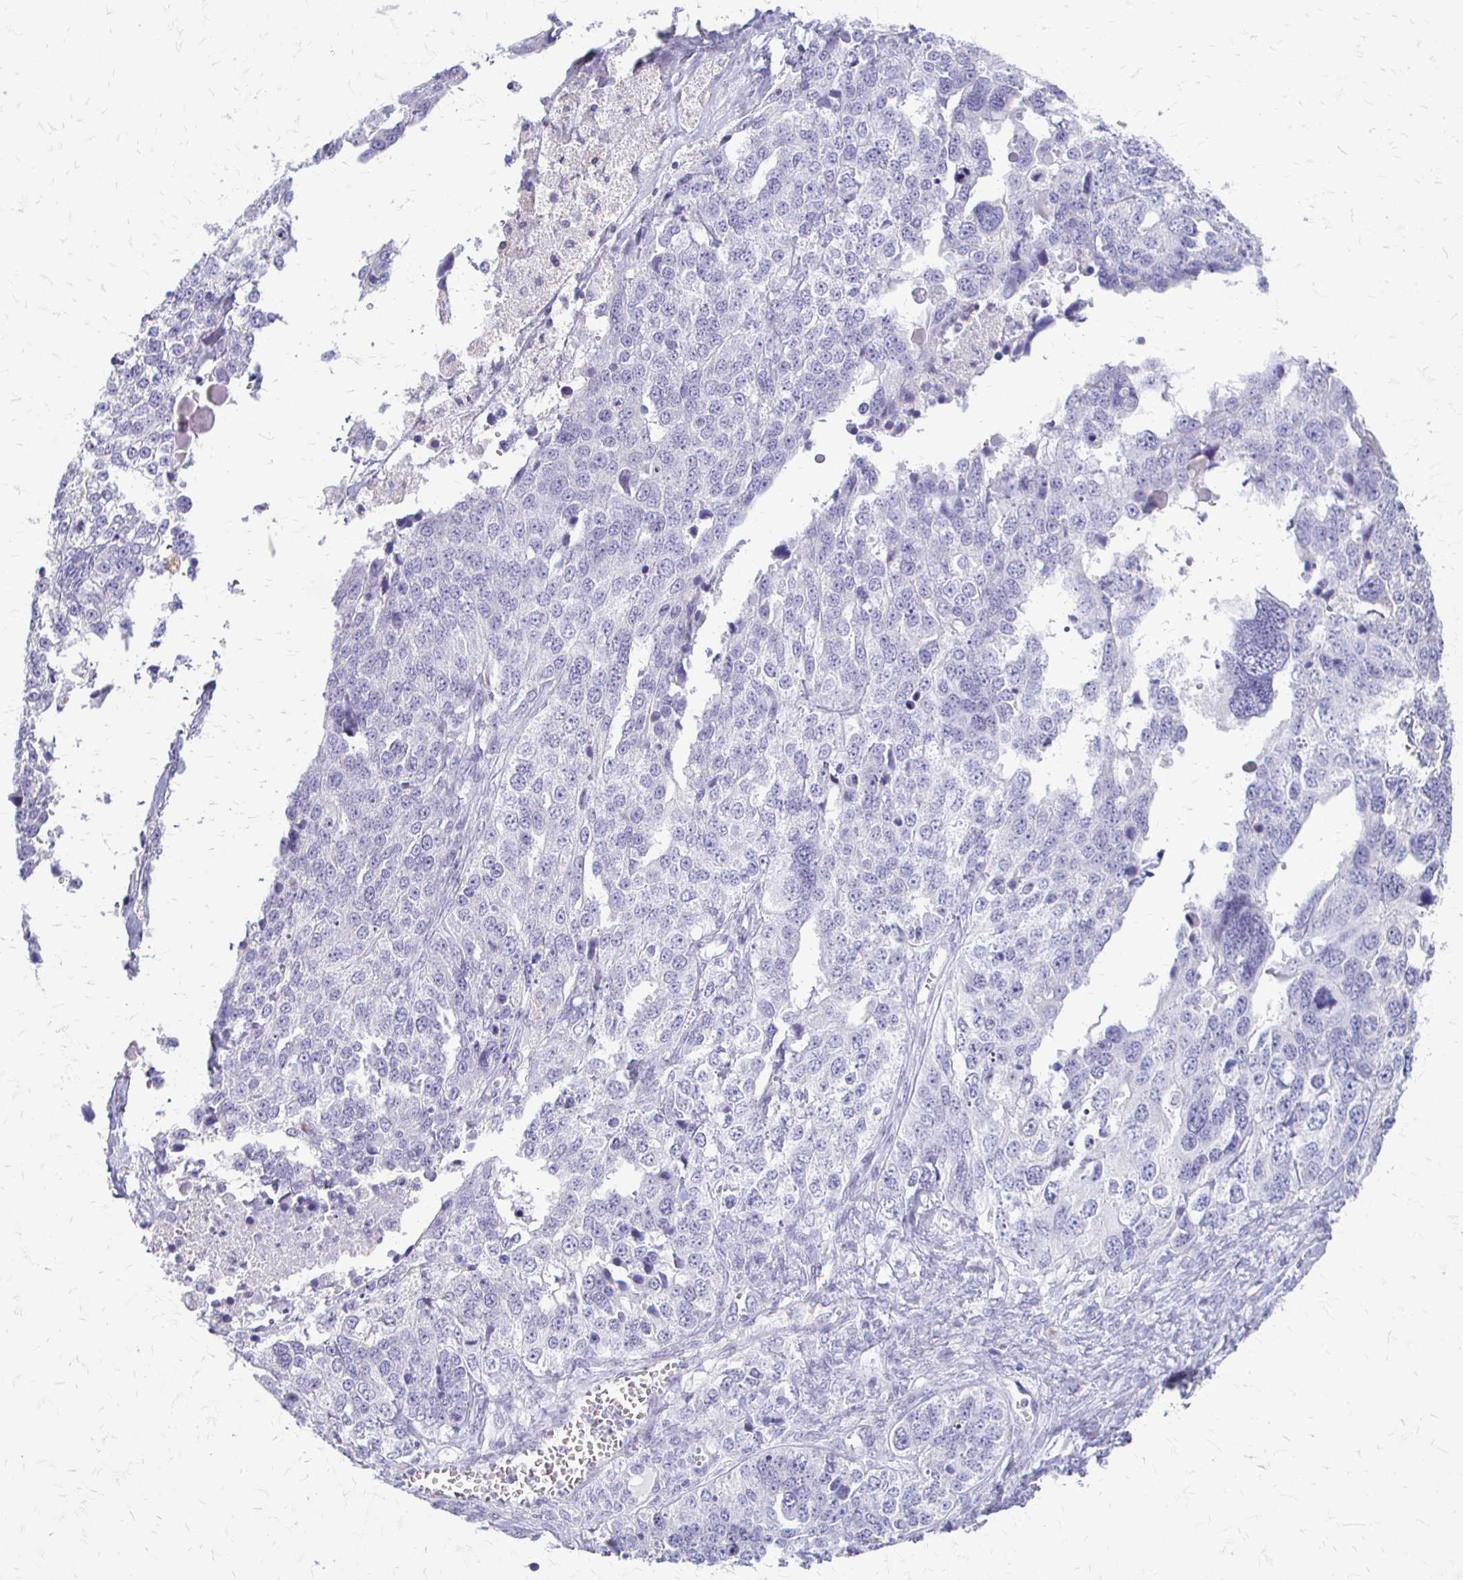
{"staining": {"intensity": "negative", "quantity": "none", "location": "none"}, "tissue": "ovarian cancer", "cell_type": "Tumor cells", "image_type": "cancer", "snomed": [{"axis": "morphology", "description": "Cystadenocarcinoma, serous, NOS"}, {"axis": "topography", "description": "Ovary"}], "caption": "Ovarian serous cystadenocarcinoma was stained to show a protein in brown. There is no significant staining in tumor cells. The staining was performed using DAB (3,3'-diaminobenzidine) to visualize the protein expression in brown, while the nuclei were stained in blue with hematoxylin (Magnification: 20x).", "gene": "ACP5", "patient": {"sex": "female", "age": 76}}